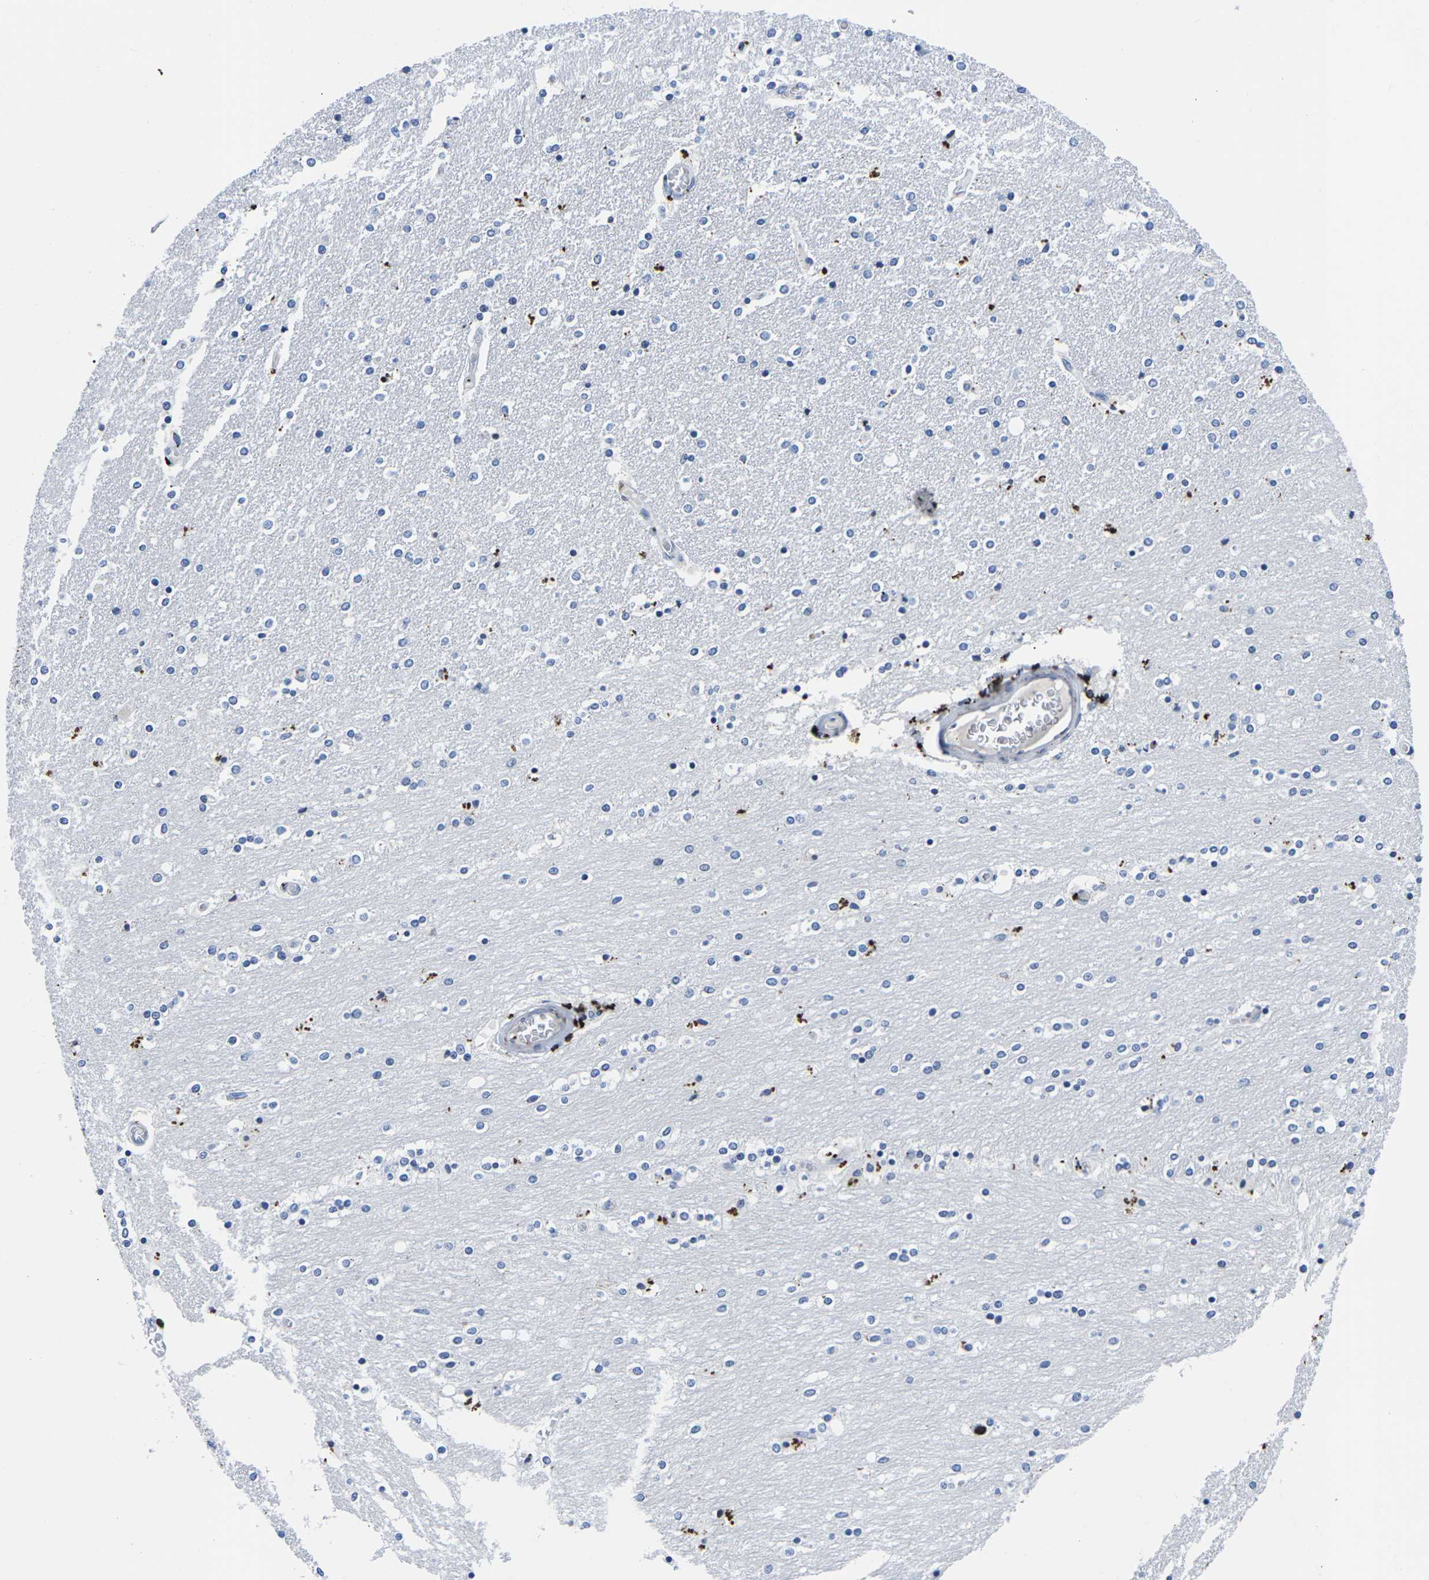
{"staining": {"intensity": "negative", "quantity": "none", "location": "none"}, "tissue": "caudate", "cell_type": "Glial cells", "image_type": "normal", "snomed": [{"axis": "morphology", "description": "Normal tissue, NOS"}, {"axis": "topography", "description": "Lateral ventricle wall"}], "caption": "Immunohistochemistry image of normal caudate: caudate stained with DAB (3,3'-diaminobenzidine) reveals no significant protein positivity in glial cells. (DAB (3,3'-diaminobenzidine) immunohistochemistry (IHC) visualized using brightfield microscopy, high magnification).", "gene": "CTSW", "patient": {"sex": "female", "age": 54}}